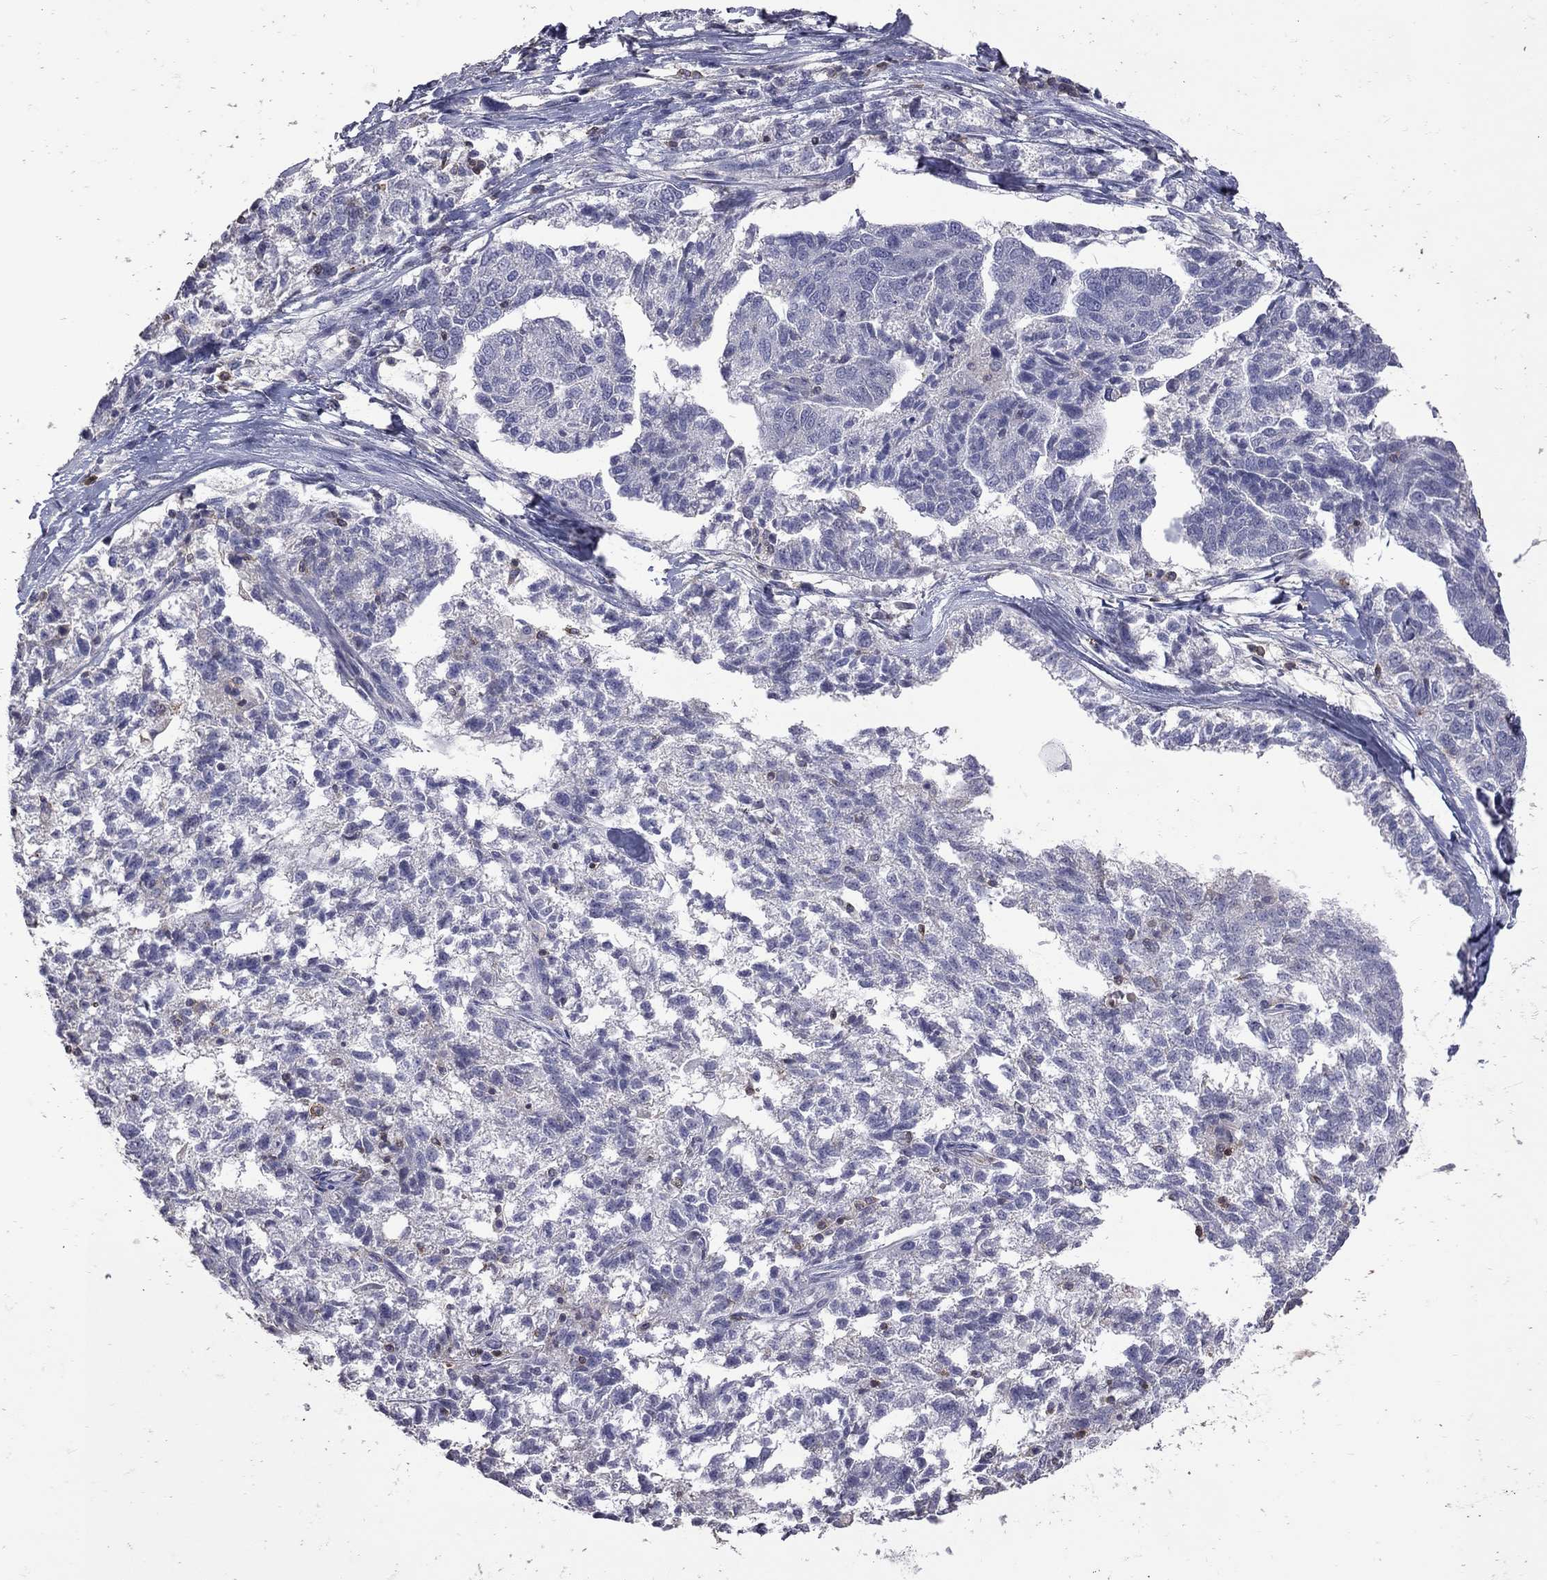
{"staining": {"intensity": "negative", "quantity": "none", "location": "none"}, "tissue": "ovarian cancer", "cell_type": "Tumor cells", "image_type": "cancer", "snomed": [{"axis": "morphology", "description": "Cystadenocarcinoma, serous, NOS"}, {"axis": "topography", "description": "Ovary"}], "caption": "A high-resolution photomicrograph shows immunohistochemistry staining of ovarian serous cystadenocarcinoma, which reveals no significant staining in tumor cells. (Stains: DAB IHC with hematoxylin counter stain, Microscopy: brightfield microscopy at high magnification).", "gene": "IPCEF1", "patient": {"sex": "female", "age": 71}}